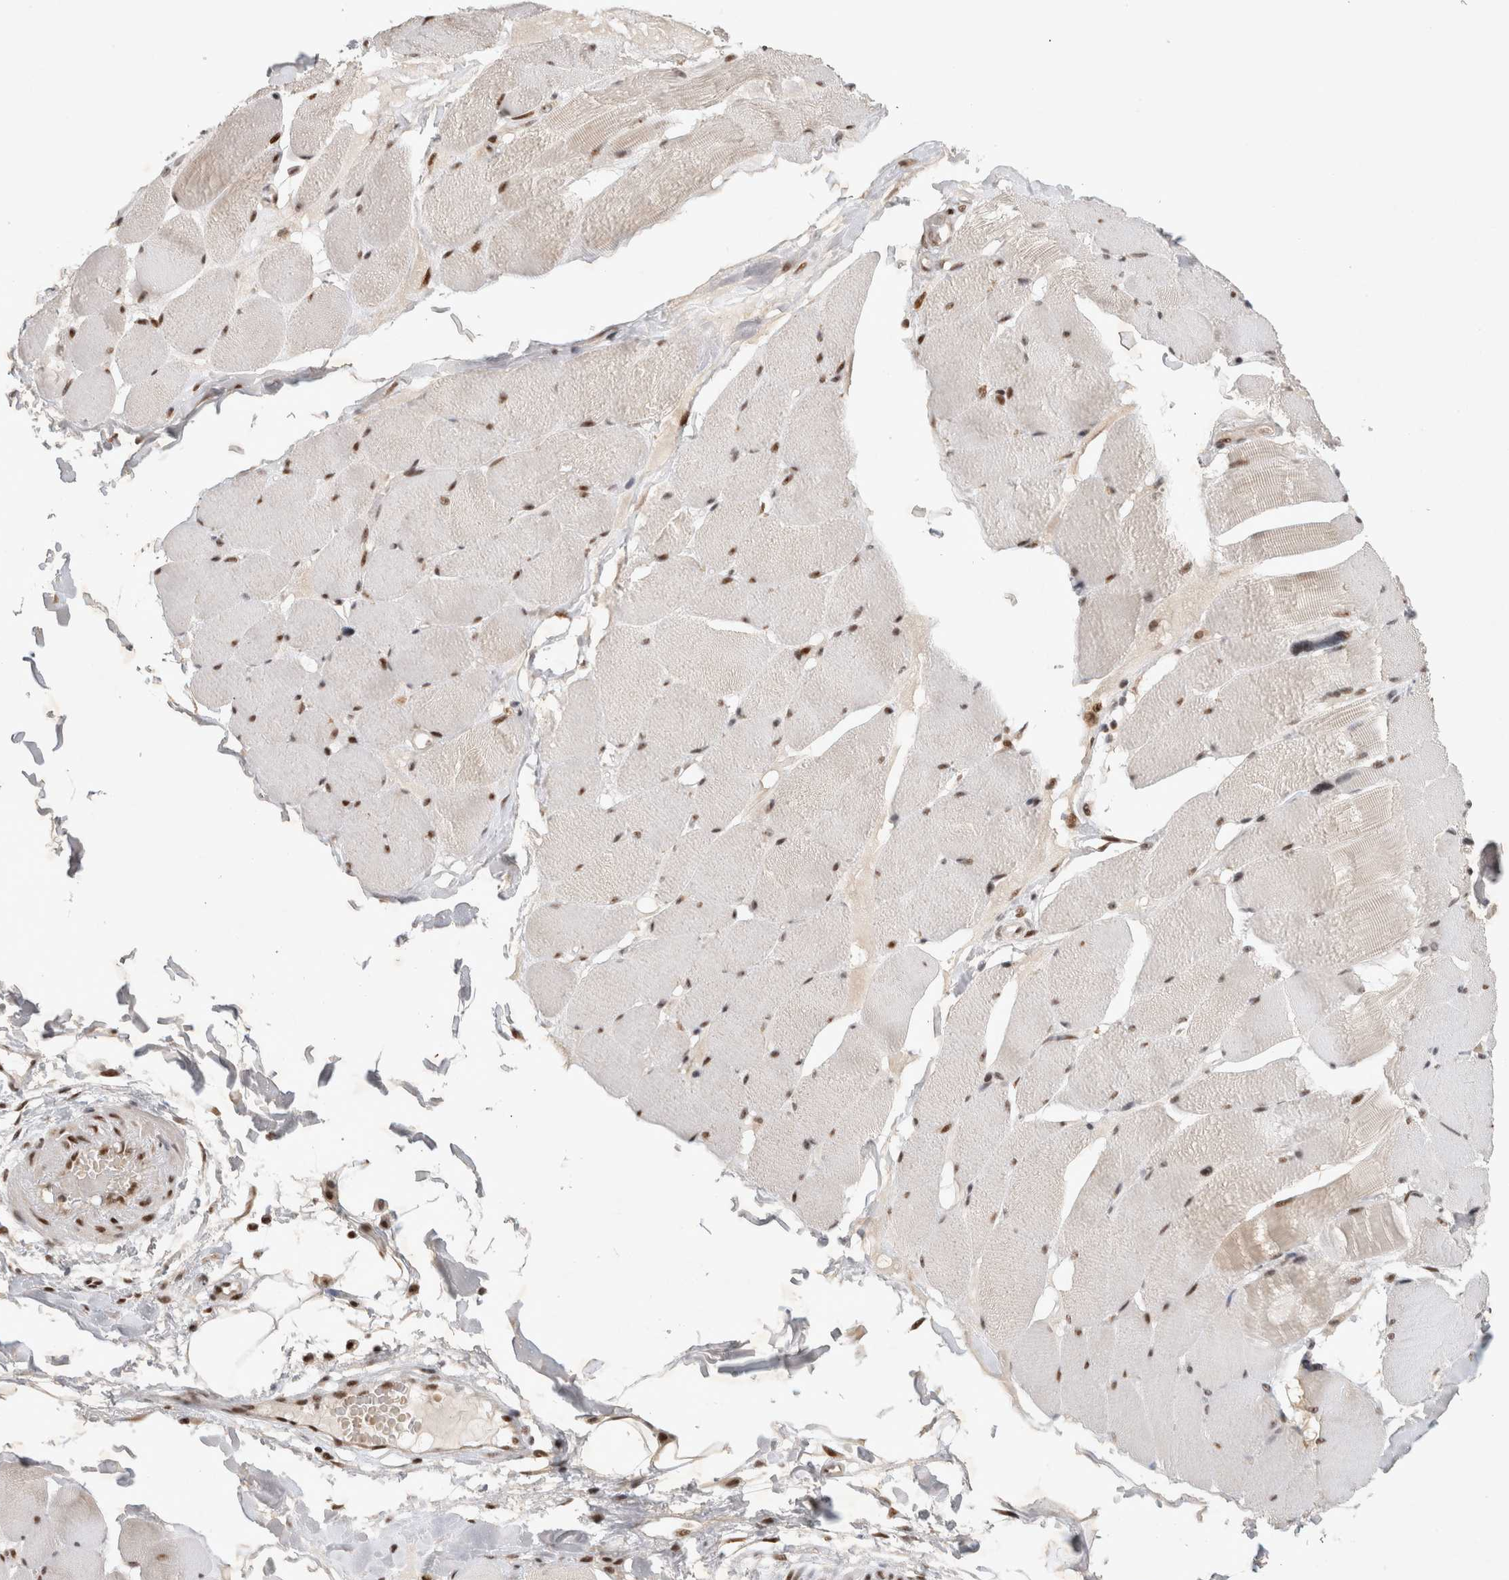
{"staining": {"intensity": "moderate", "quantity": "25%-75%", "location": "nuclear"}, "tissue": "skeletal muscle", "cell_type": "Myocytes", "image_type": "normal", "snomed": [{"axis": "morphology", "description": "Normal tissue, NOS"}, {"axis": "topography", "description": "Skin"}, {"axis": "topography", "description": "Skeletal muscle"}], "caption": "High-power microscopy captured an immunohistochemistry (IHC) micrograph of unremarkable skeletal muscle, revealing moderate nuclear staining in about 25%-75% of myocytes.", "gene": "HESX1", "patient": {"sex": "male", "age": 83}}